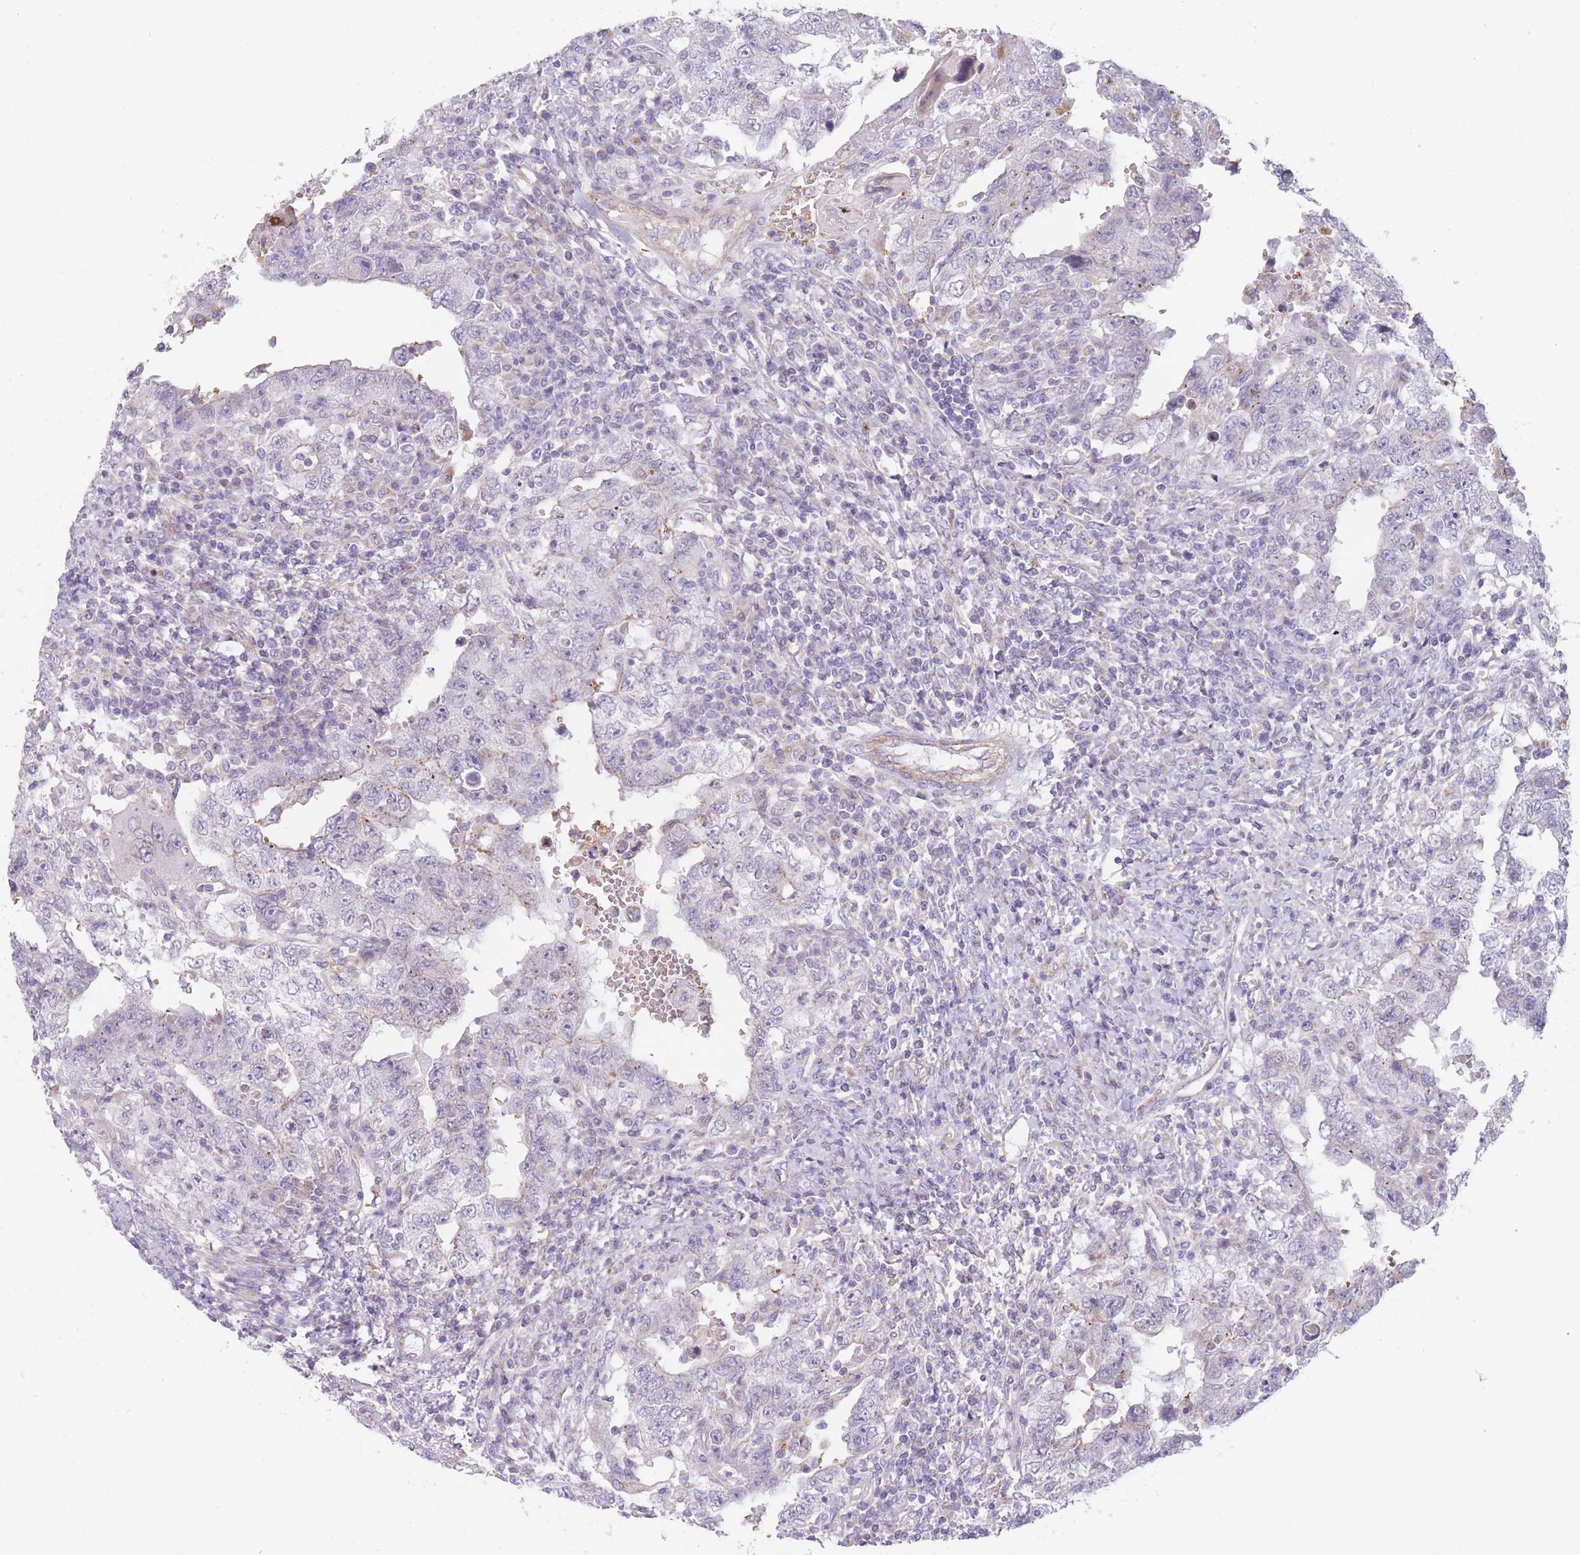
{"staining": {"intensity": "negative", "quantity": "none", "location": "none"}, "tissue": "testis cancer", "cell_type": "Tumor cells", "image_type": "cancer", "snomed": [{"axis": "morphology", "description": "Carcinoma, Embryonal, NOS"}, {"axis": "topography", "description": "Testis"}], "caption": "Tumor cells show no significant protein staining in testis cancer (embryonal carcinoma). (Stains: DAB immunohistochemistry with hematoxylin counter stain, Microscopy: brightfield microscopy at high magnification).", "gene": "SMPD4", "patient": {"sex": "male", "age": 26}}